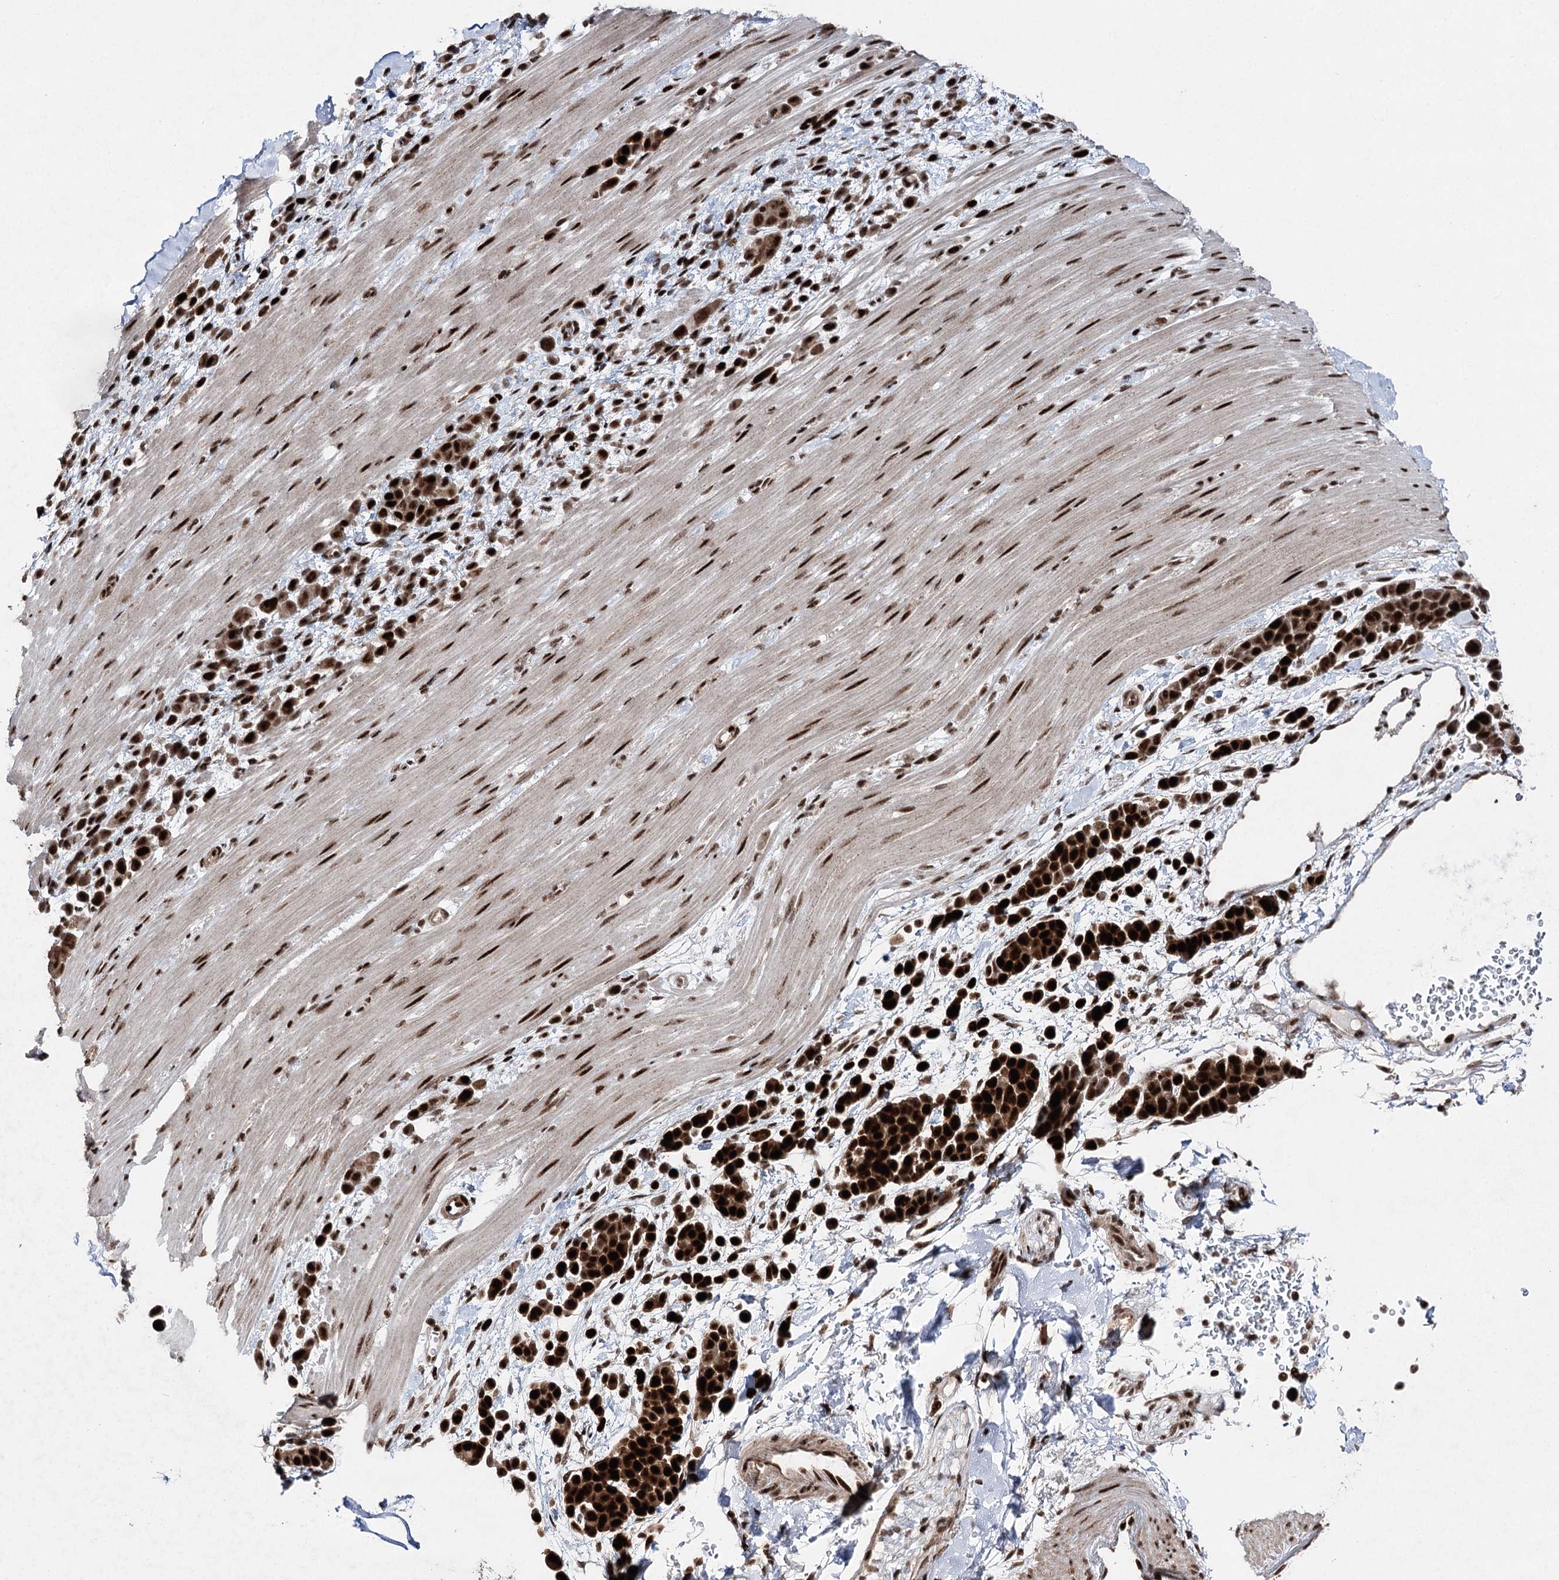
{"staining": {"intensity": "strong", "quantity": ">75%", "location": "nuclear"}, "tissue": "pancreatic cancer", "cell_type": "Tumor cells", "image_type": "cancer", "snomed": [{"axis": "morphology", "description": "Normal tissue, NOS"}, {"axis": "morphology", "description": "Adenocarcinoma, NOS"}, {"axis": "topography", "description": "Pancreas"}], "caption": "Pancreatic cancer (adenocarcinoma) stained with DAB (3,3'-diaminobenzidine) IHC shows high levels of strong nuclear staining in about >75% of tumor cells.", "gene": "PDCD4", "patient": {"sex": "female", "age": 64}}